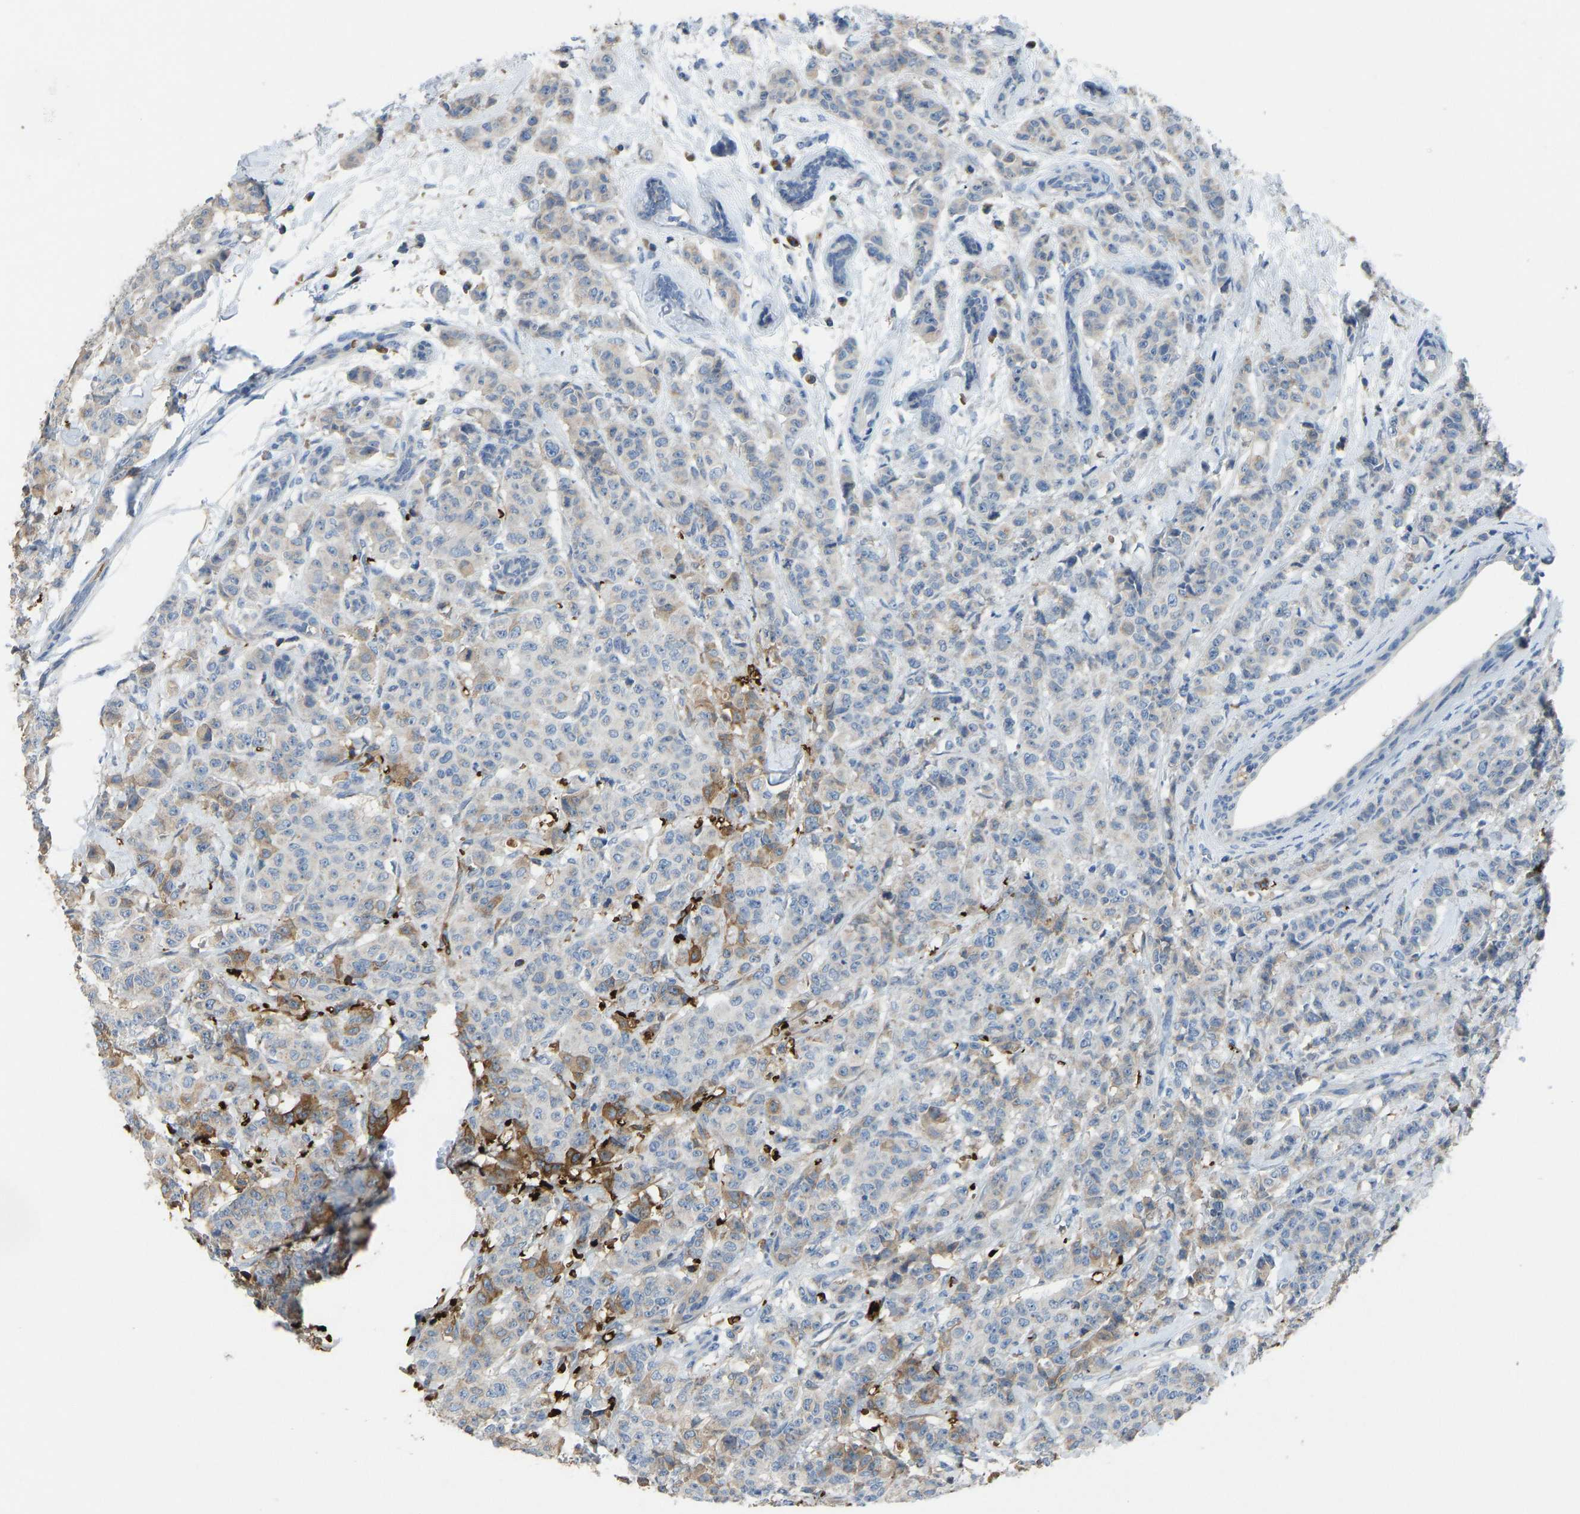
{"staining": {"intensity": "moderate", "quantity": "<25%", "location": "cytoplasmic/membranous"}, "tissue": "breast cancer", "cell_type": "Tumor cells", "image_type": "cancer", "snomed": [{"axis": "morphology", "description": "Normal tissue, NOS"}, {"axis": "morphology", "description": "Duct carcinoma"}, {"axis": "topography", "description": "Breast"}], "caption": "An image of invasive ductal carcinoma (breast) stained for a protein displays moderate cytoplasmic/membranous brown staining in tumor cells.", "gene": "PIGS", "patient": {"sex": "female", "age": 40}}